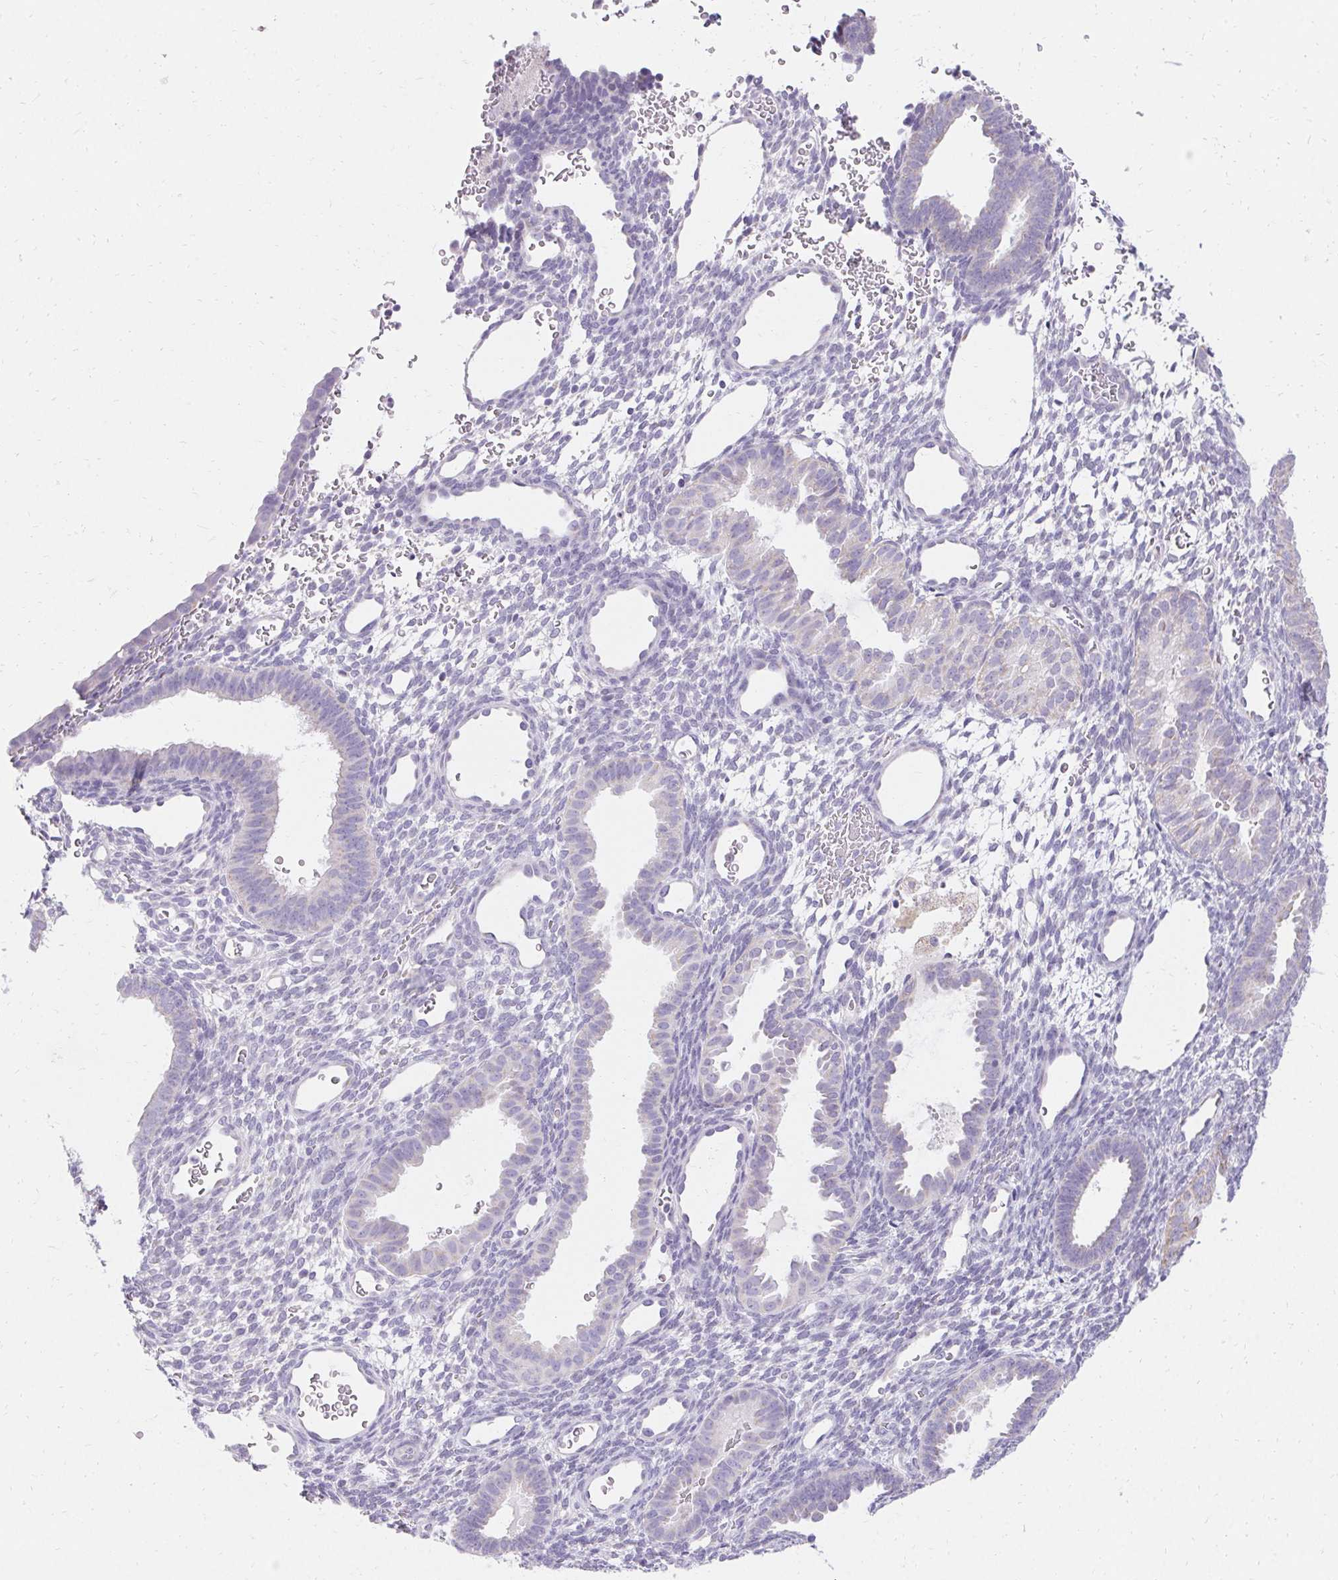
{"staining": {"intensity": "negative", "quantity": "none", "location": "none"}, "tissue": "endometrium", "cell_type": "Cells in endometrial stroma", "image_type": "normal", "snomed": [{"axis": "morphology", "description": "Normal tissue, NOS"}, {"axis": "topography", "description": "Endometrium"}], "caption": "Immunohistochemistry micrograph of normal human endometrium stained for a protein (brown), which exhibits no positivity in cells in endometrial stroma.", "gene": "ASGR2", "patient": {"sex": "female", "age": 34}}